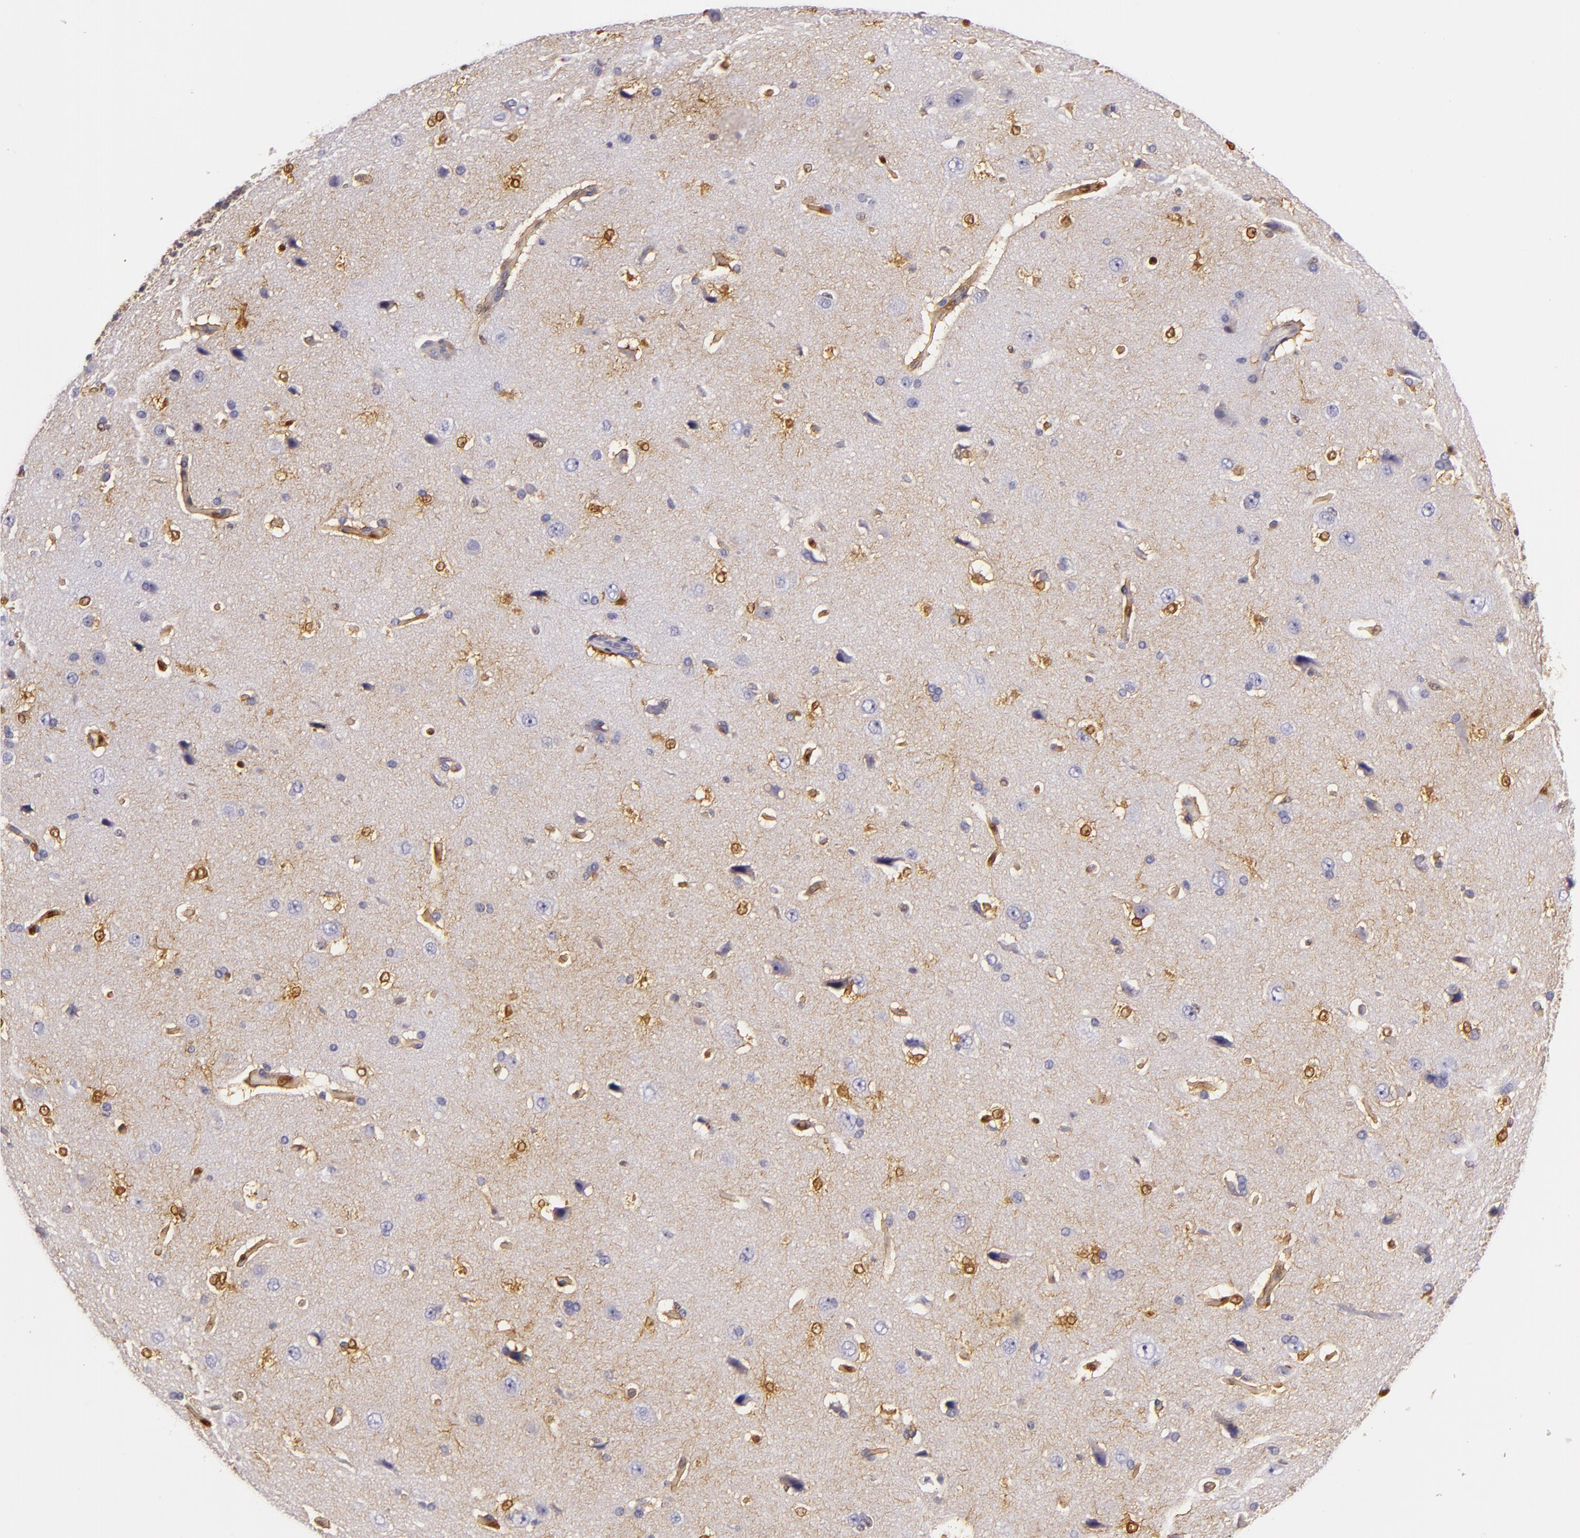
{"staining": {"intensity": "moderate", "quantity": ">75%", "location": "cytoplasmic/membranous"}, "tissue": "cerebral cortex", "cell_type": "Endothelial cells", "image_type": "normal", "snomed": [{"axis": "morphology", "description": "Normal tissue, NOS"}, {"axis": "topography", "description": "Cerebral cortex"}], "caption": "This micrograph shows immunohistochemistry staining of unremarkable cerebral cortex, with medium moderate cytoplasmic/membranous expression in approximately >75% of endothelial cells.", "gene": "MT1A", "patient": {"sex": "female", "age": 45}}